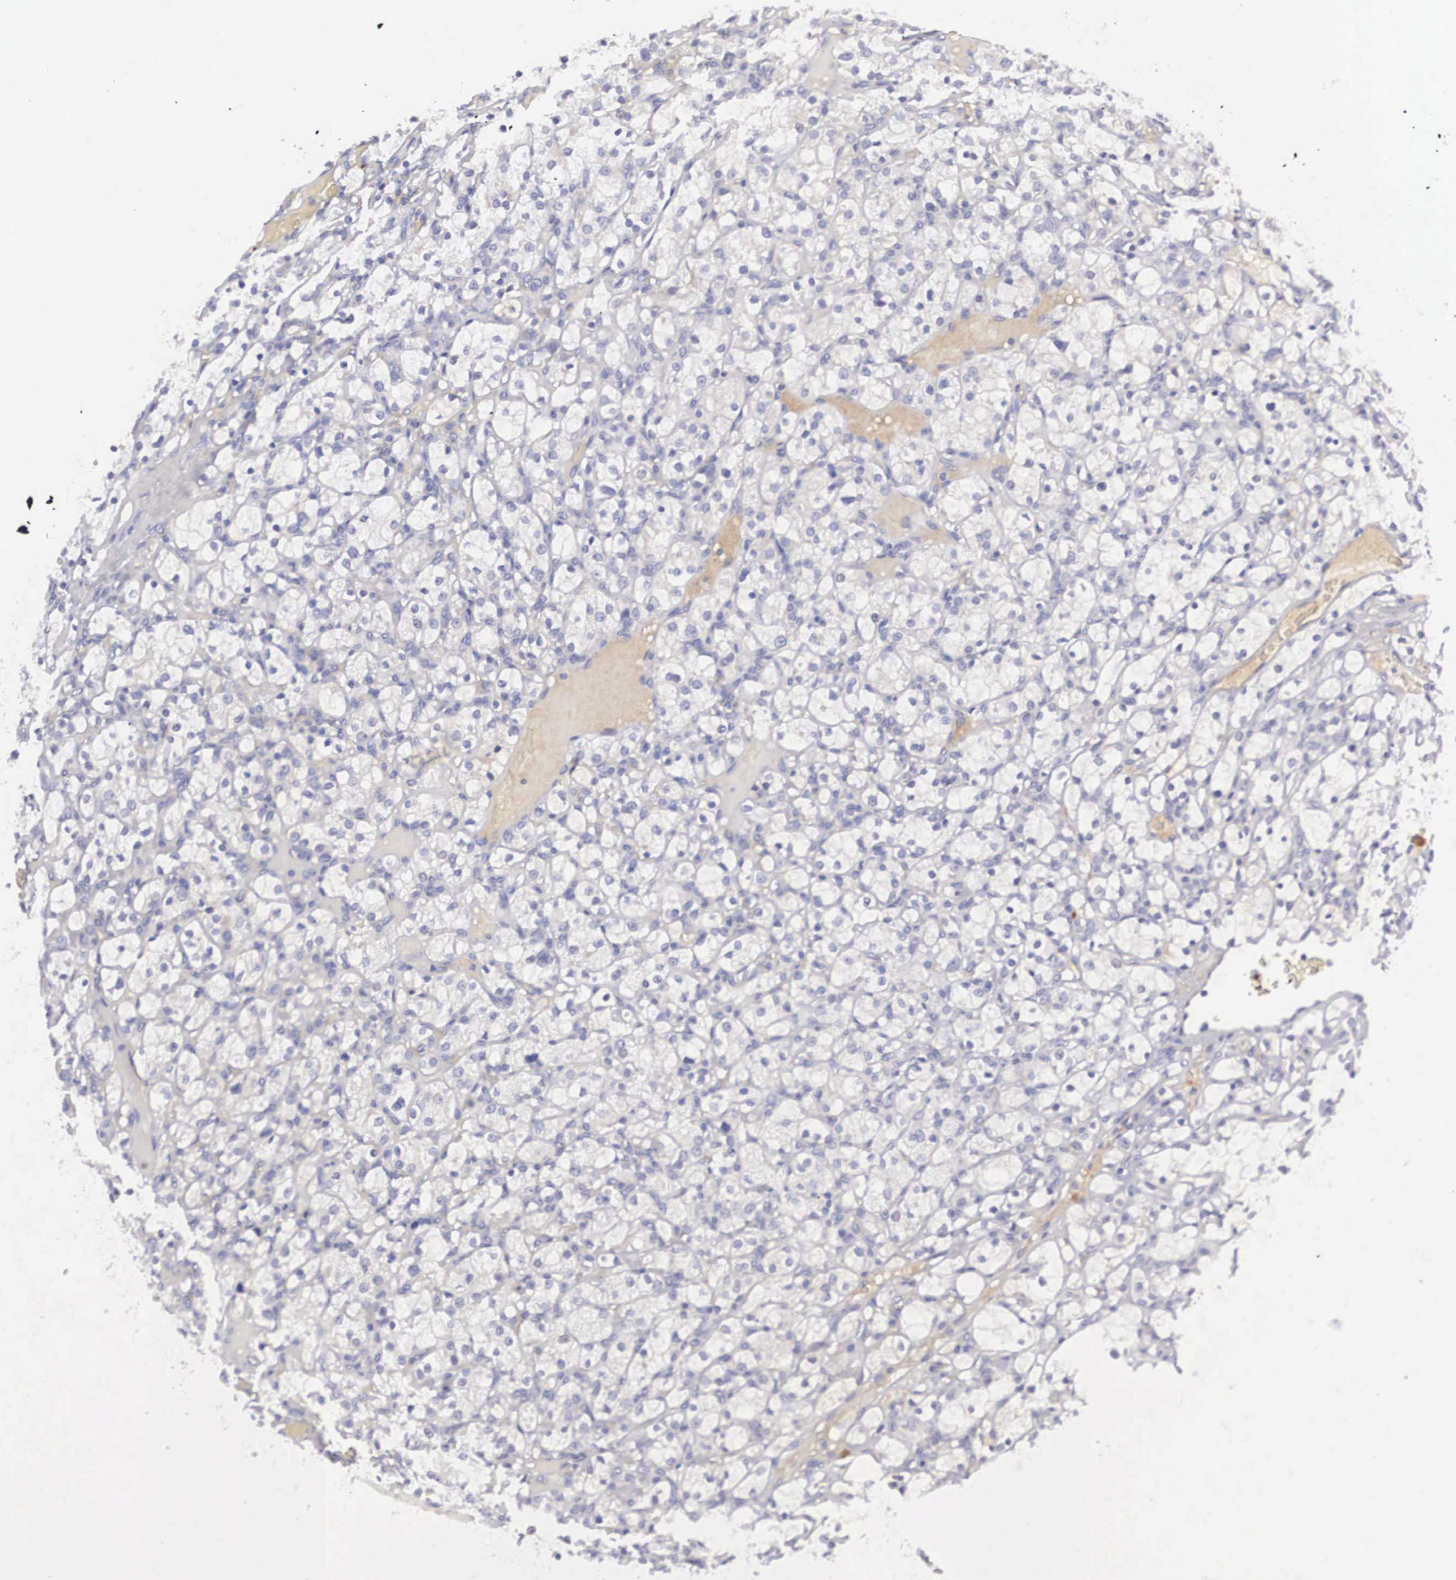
{"staining": {"intensity": "negative", "quantity": "none", "location": "none"}, "tissue": "renal cancer", "cell_type": "Tumor cells", "image_type": "cancer", "snomed": [{"axis": "morphology", "description": "Adenocarcinoma, NOS"}, {"axis": "topography", "description": "Kidney"}], "caption": "Immunohistochemistry (IHC) micrograph of human renal cancer (adenocarcinoma) stained for a protein (brown), which shows no staining in tumor cells. Brightfield microscopy of IHC stained with DAB (brown) and hematoxylin (blue), captured at high magnification.", "gene": "CLU", "patient": {"sex": "female", "age": 83}}